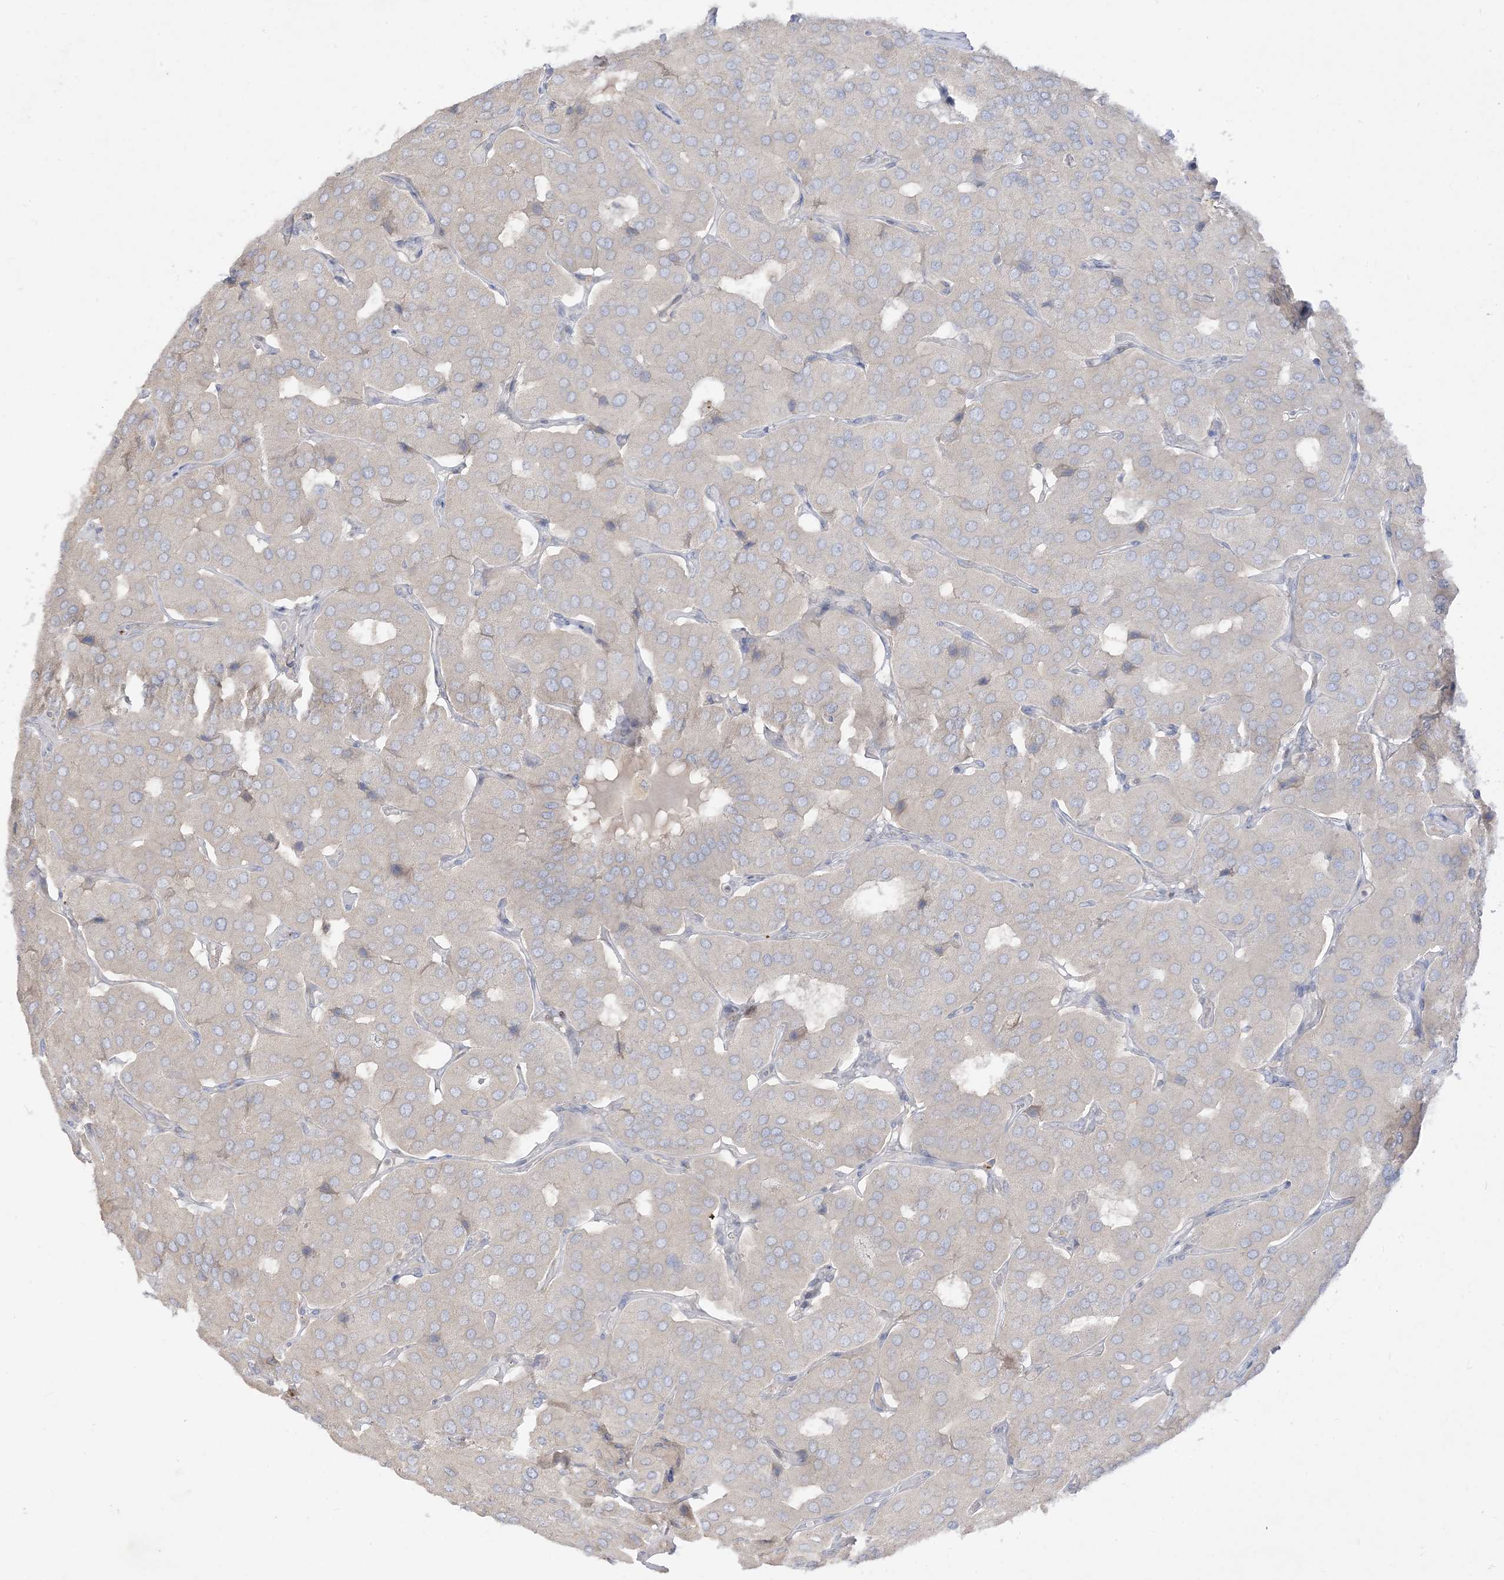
{"staining": {"intensity": "negative", "quantity": "none", "location": "none"}, "tissue": "parathyroid gland", "cell_type": "Glandular cells", "image_type": "normal", "snomed": [{"axis": "morphology", "description": "Normal tissue, NOS"}, {"axis": "morphology", "description": "Adenoma, NOS"}, {"axis": "topography", "description": "Parathyroid gland"}], "caption": "Immunohistochemistry histopathology image of normal parathyroid gland: parathyroid gland stained with DAB (3,3'-diaminobenzidine) demonstrates no significant protein expression in glandular cells.", "gene": "LOXL3", "patient": {"sex": "female", "age": 86}}